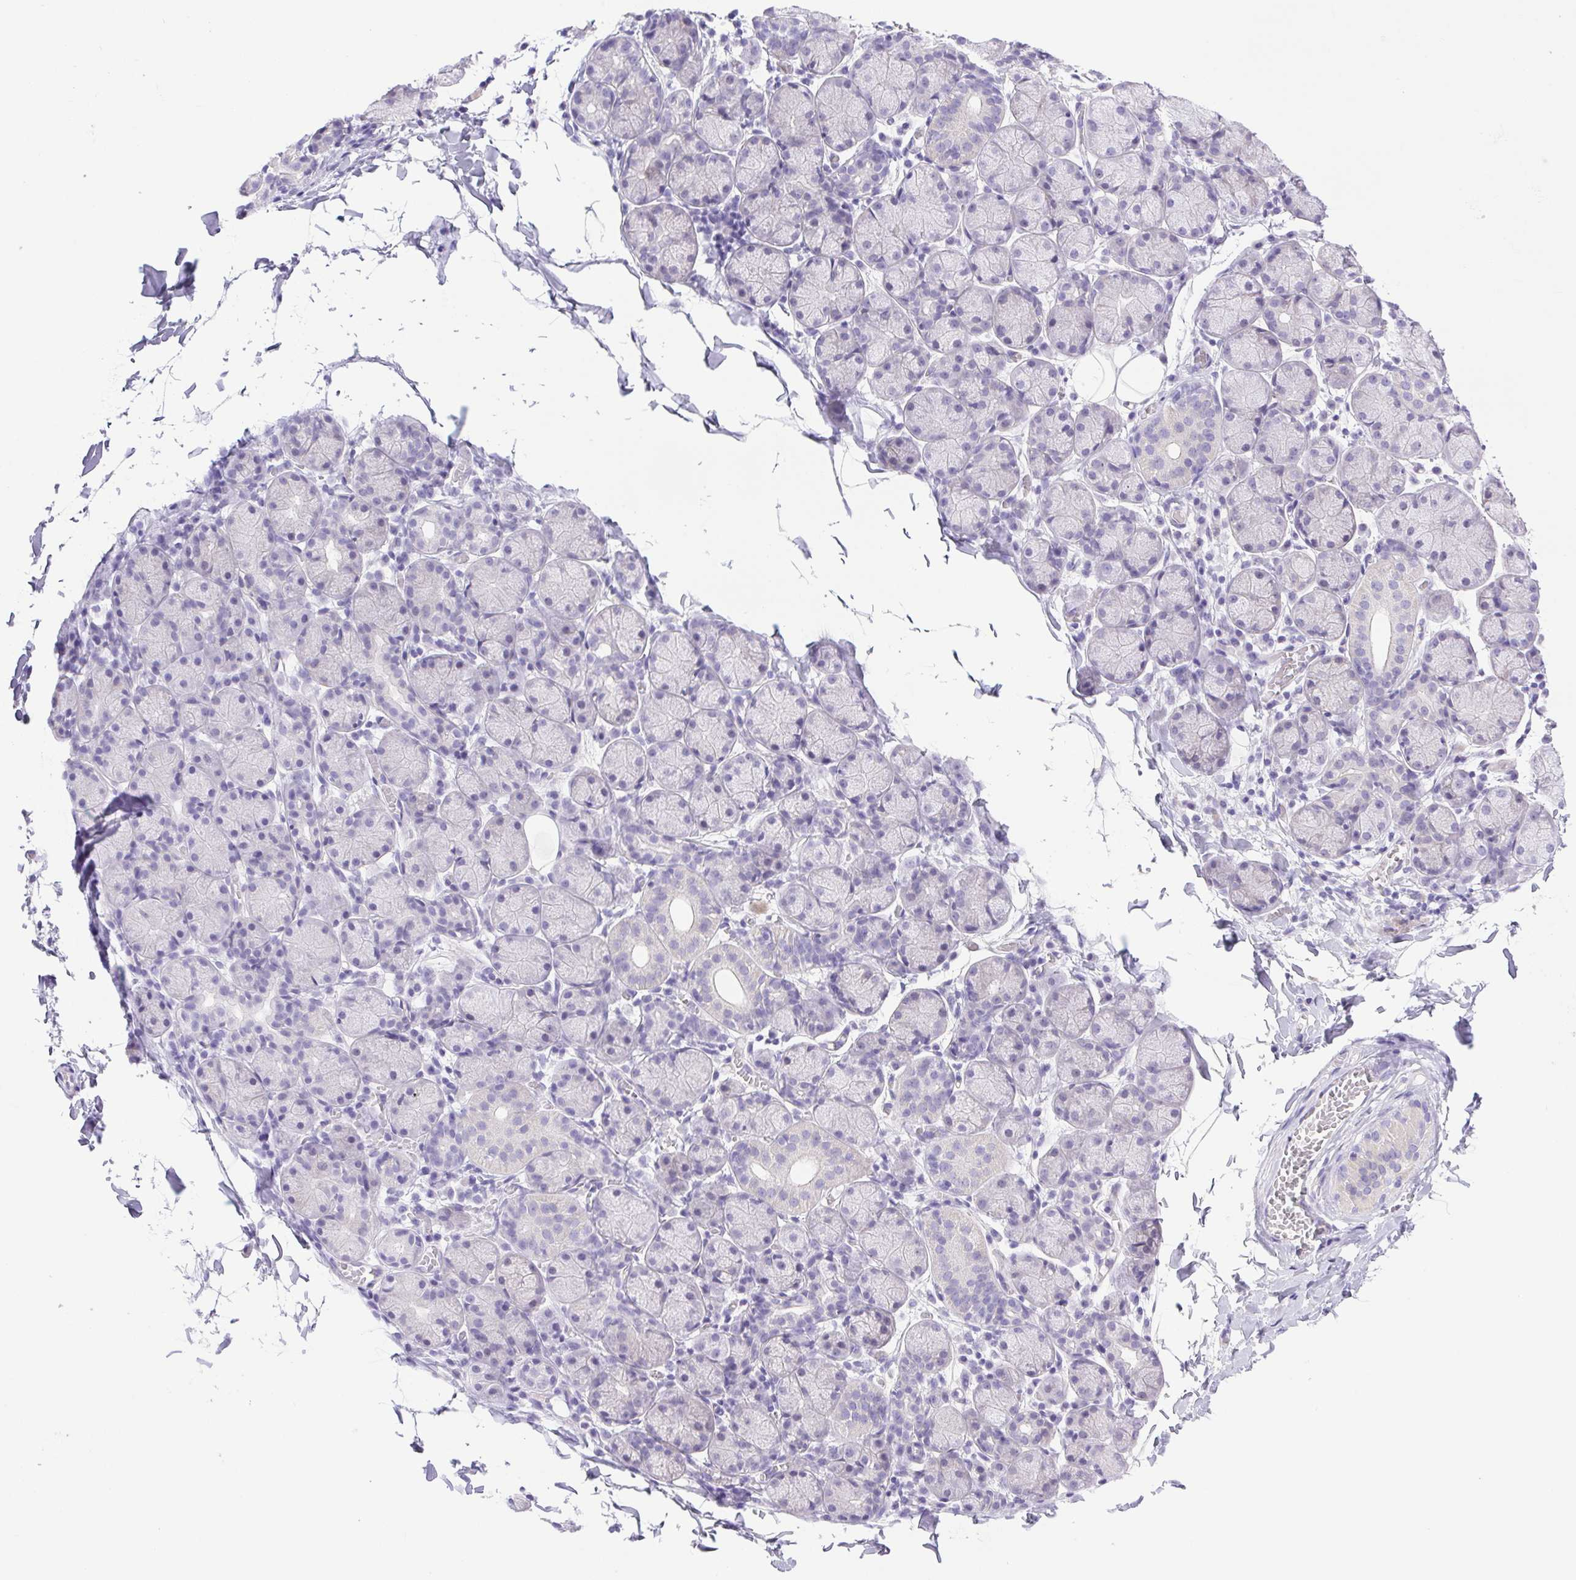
{"staining": {"intensity": "weak", "quantity": "<25%", "location": "cytoplasmic/membranous"}, "tissue": "salivary gland", "cell_type": "Glandular cells", "image_type": "normal", "snomed": [{"axis": "morphology", "description": "Normal tissue, NOS"}, {"axis": "topography", "description": "Salivary gland"}], "caption": "This is an IHC histopathology image of benign human salivary gland. There is no expression in glandular cells.", "gene": "CDSN", "patient": {"sex": "female", "age": 24}}